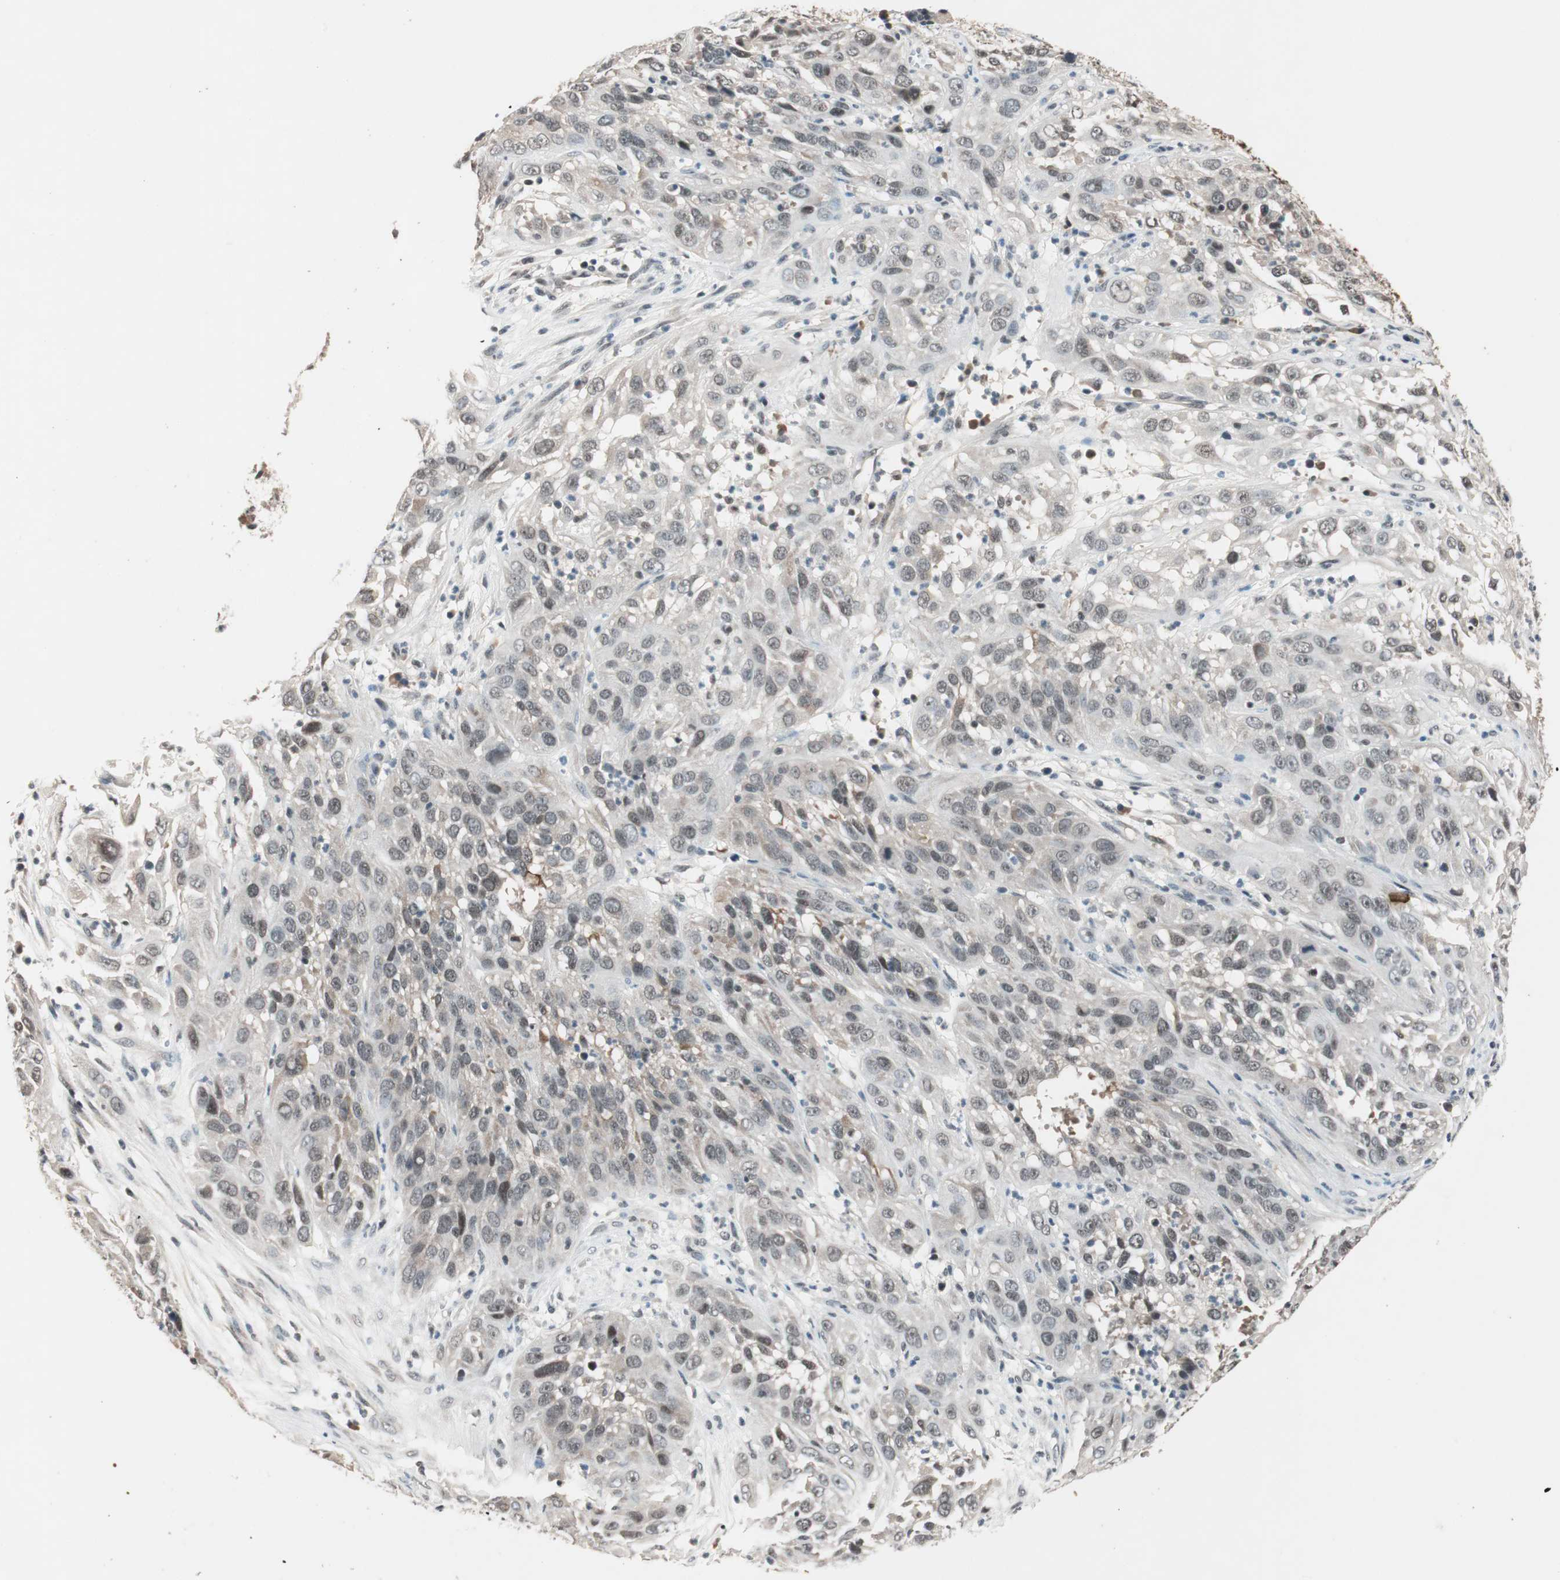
{"staining": {"intensity": "weak", "quantity": "25%-75%", "location": "nuclear"}, "tissue": "cervical cancer", "cell_type": "Tumor cells", "image_type": "cancer", "snomed": [{"axis": "morphology", "description": "Squamous cell carcinoma, NOS"}, {"axis": "topography", "description": "Cervix"}], "caption": "Immunohistochemistry (IHC) micrograph of squamous cell carcinoma (cervical) stained for a protein (brown), which shows low levels of weak nuclear positivity in about 25%-75% of tumor cells.", "gene": "NFRKB", "patient": {"sex": "female", "age": 32}}